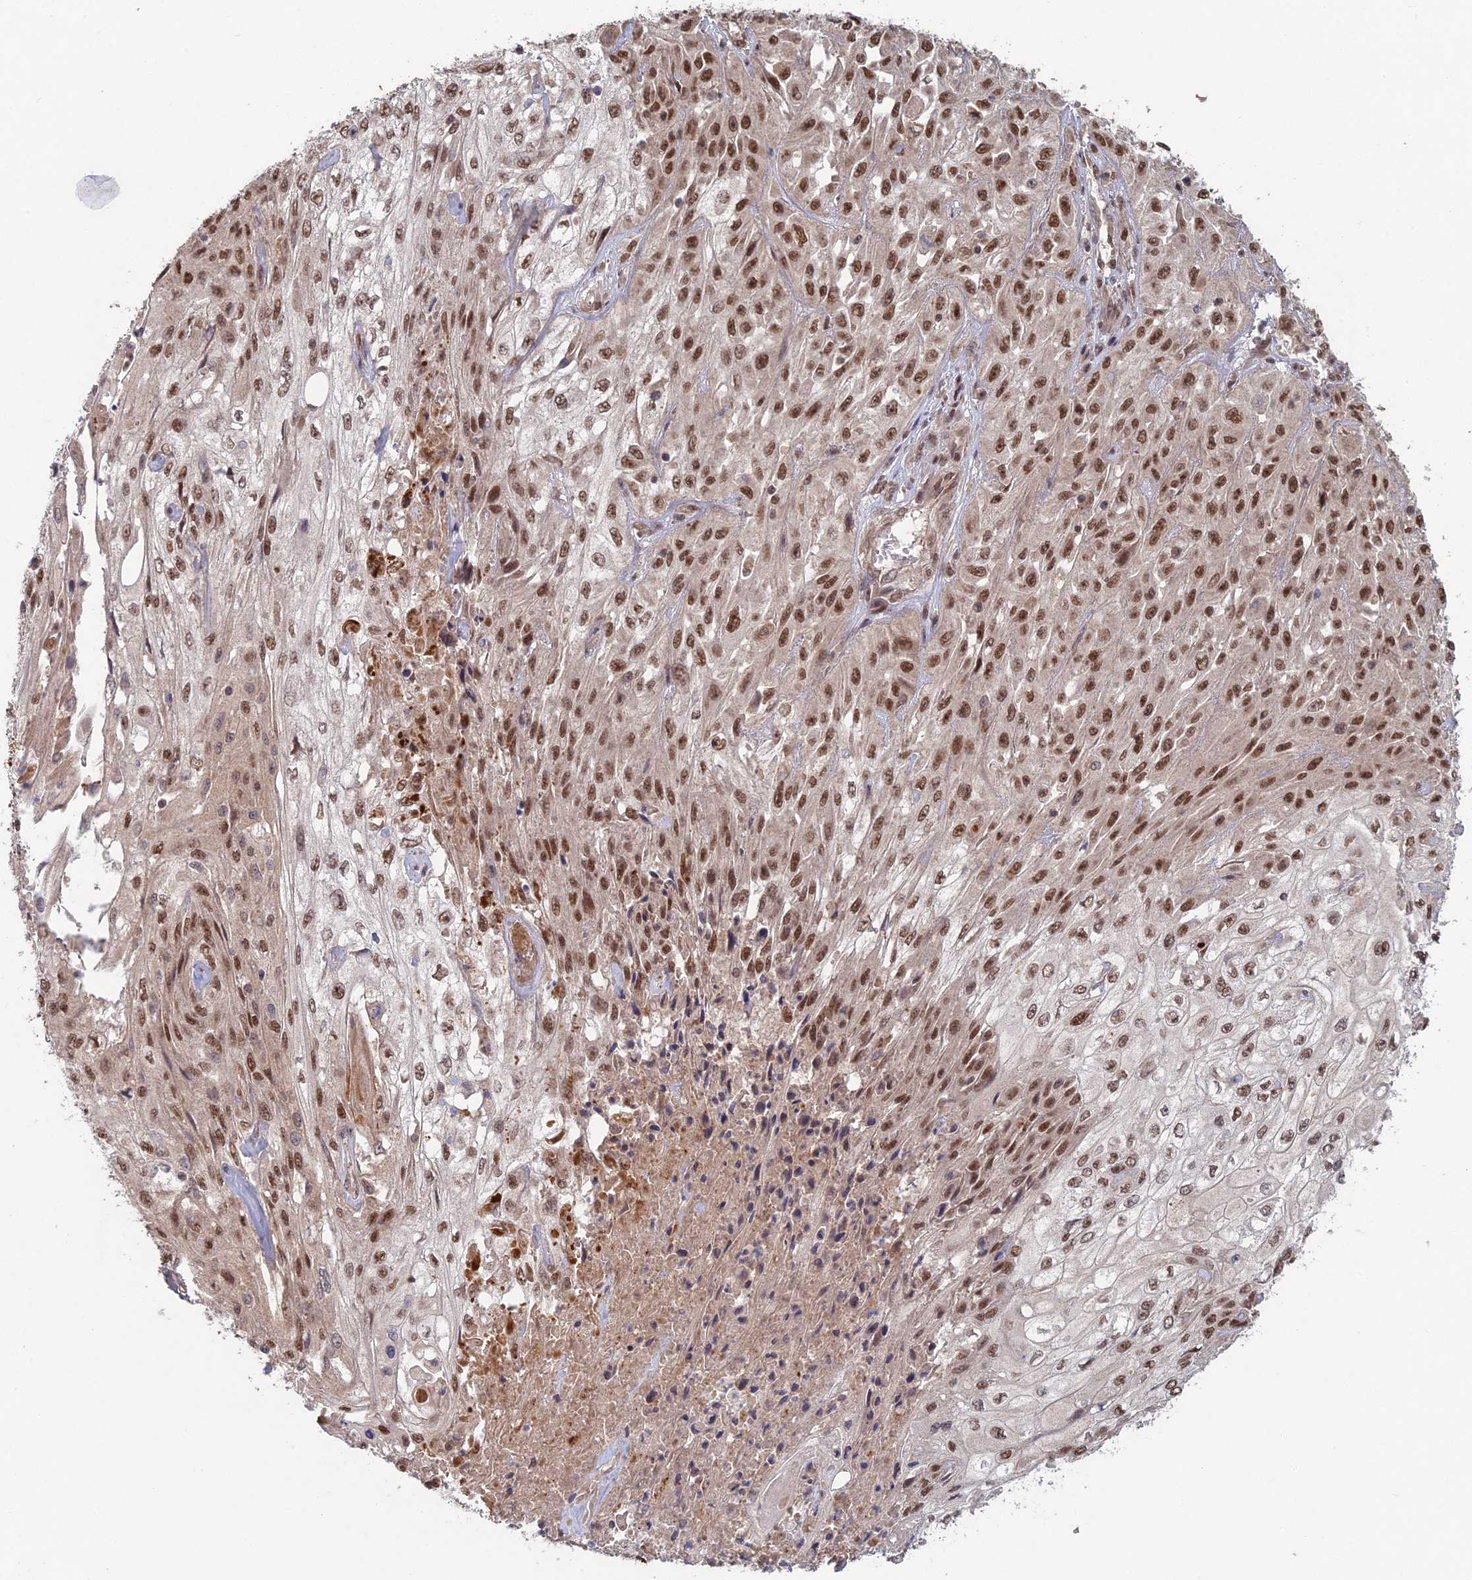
{"staining": {"intensity": "moderate", "quantity": ">75%", "location": "nuclear"}, "tissue": "skin cancer", "cell_type": "Tumor cells", "image_type": "cancer", "snomed": [{"axis": "morphology", "description": "Squamous cell carcinoma, NOS"}, {"axis": "morphology", "description": "Squamous cell carcinoma, metastatic, NOS"}, {"axis": "topography", "description": "Skin"}, {"axis": "topography", "description": "Lymph node"}], "caption": "Approximately >75% of tumor cells in squamous cell carcinoma (skin) exhibit moderate nuclear protein positivity as visualized by brown immunohistochemical staining.", "gene": "RANBP3", "patient": {"sex": "male", "age": 75}}